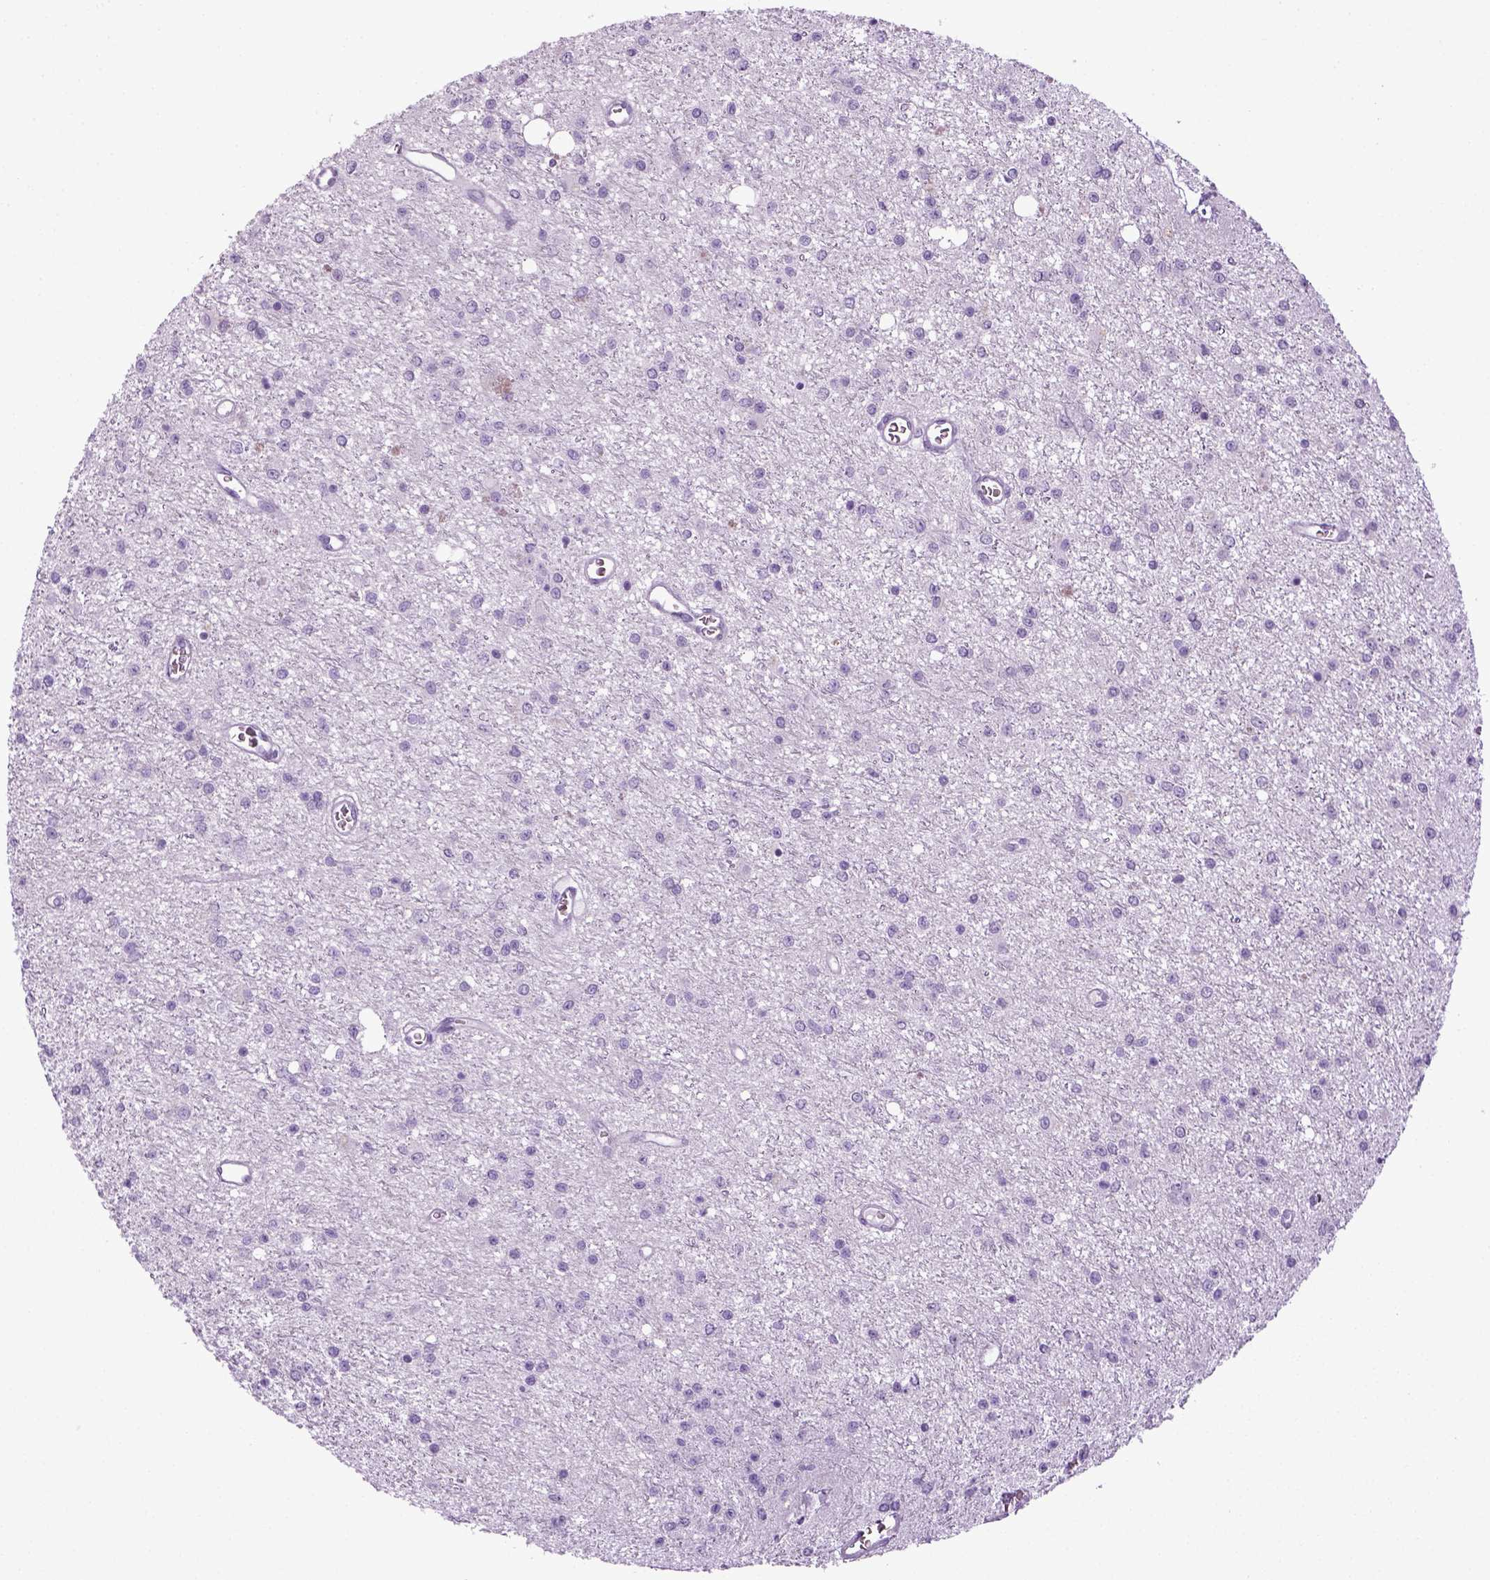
{"staining": {"intensity": "negative", "quantity": "none", "location": "none"}, "tissue": "glioma", "cell_type": "Tumor cells", "image_type": "cancer", "snomed": [{"axis": "morphology", "description": "Glioma, malignant, Low grade"}, {"axis": "topography", "description": "Brain"}], "caption": "An IHC photomicrograph of glioma is shown. There is no staining in tumor cells of glioma. The staining was performed using DAB to visualize the protein expression in brown, while the nuclei were stained in blue with hematoxylin (Magnification: 20x).", "gene": "HMCN2", "patient": {"sex": "female", "age": 45}}